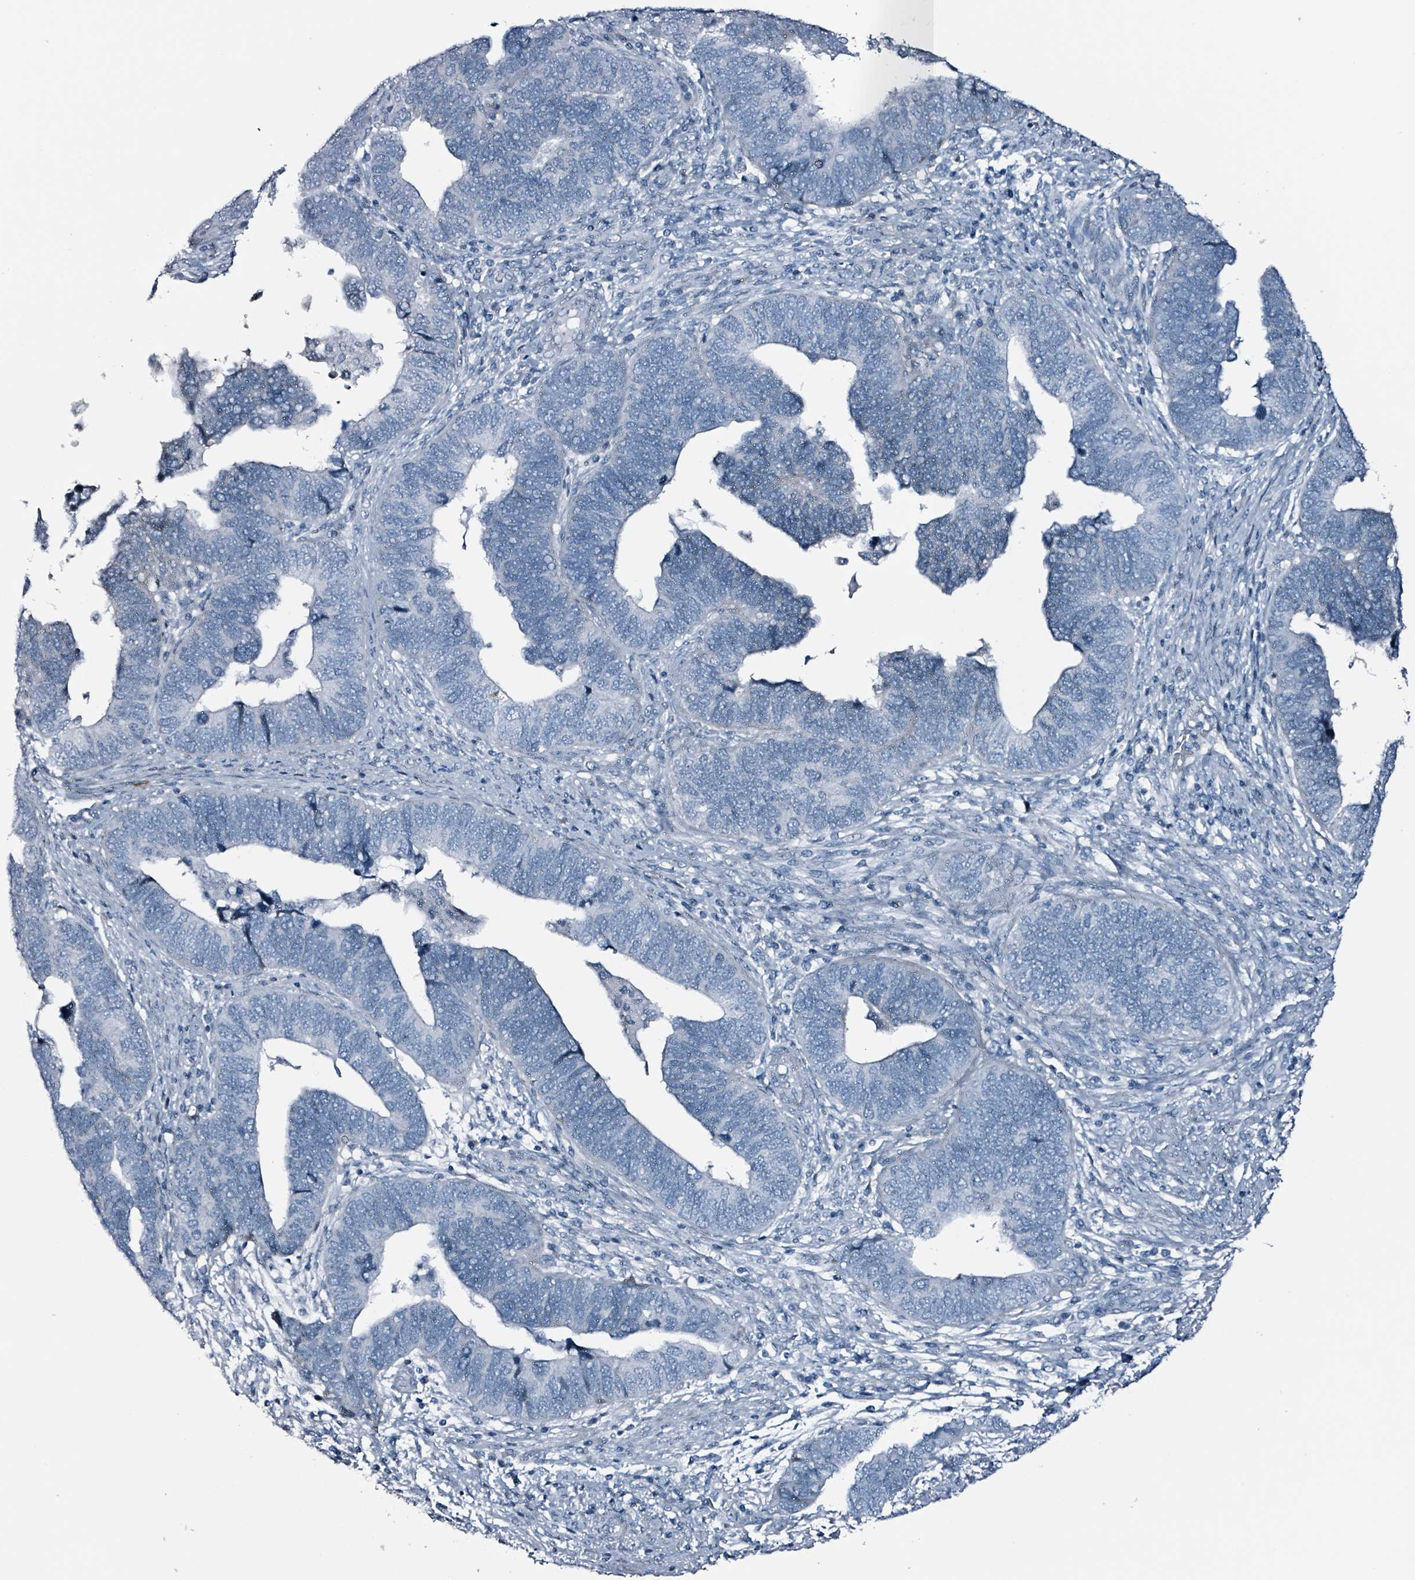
{"staining": {"intensity": "negative", "quantity": "none", "location": "none"}, "tissue": "endometrial cancer", "cell_type": "Tumor cells", "image_type": "cancer", "snomed": [{"axis": "morphology", "description": "Adenocarcinoma, NOS"}, {"axis": "topography", "description": "Endometrium"}], "caption": "High magnification brightfield microscopy of endometrial adenocarcinoma stained with DAB (brown) and counterstained with hematoxylin (blue): tumor cells show no significant positivity. (DAB (3,3'-diaminobenzidine) immunohistochemistry (IHC) visualized using brightfield microscopy, high magnification).", "gene": "CA9", "patient": {"sex": "female", "age": 79}}